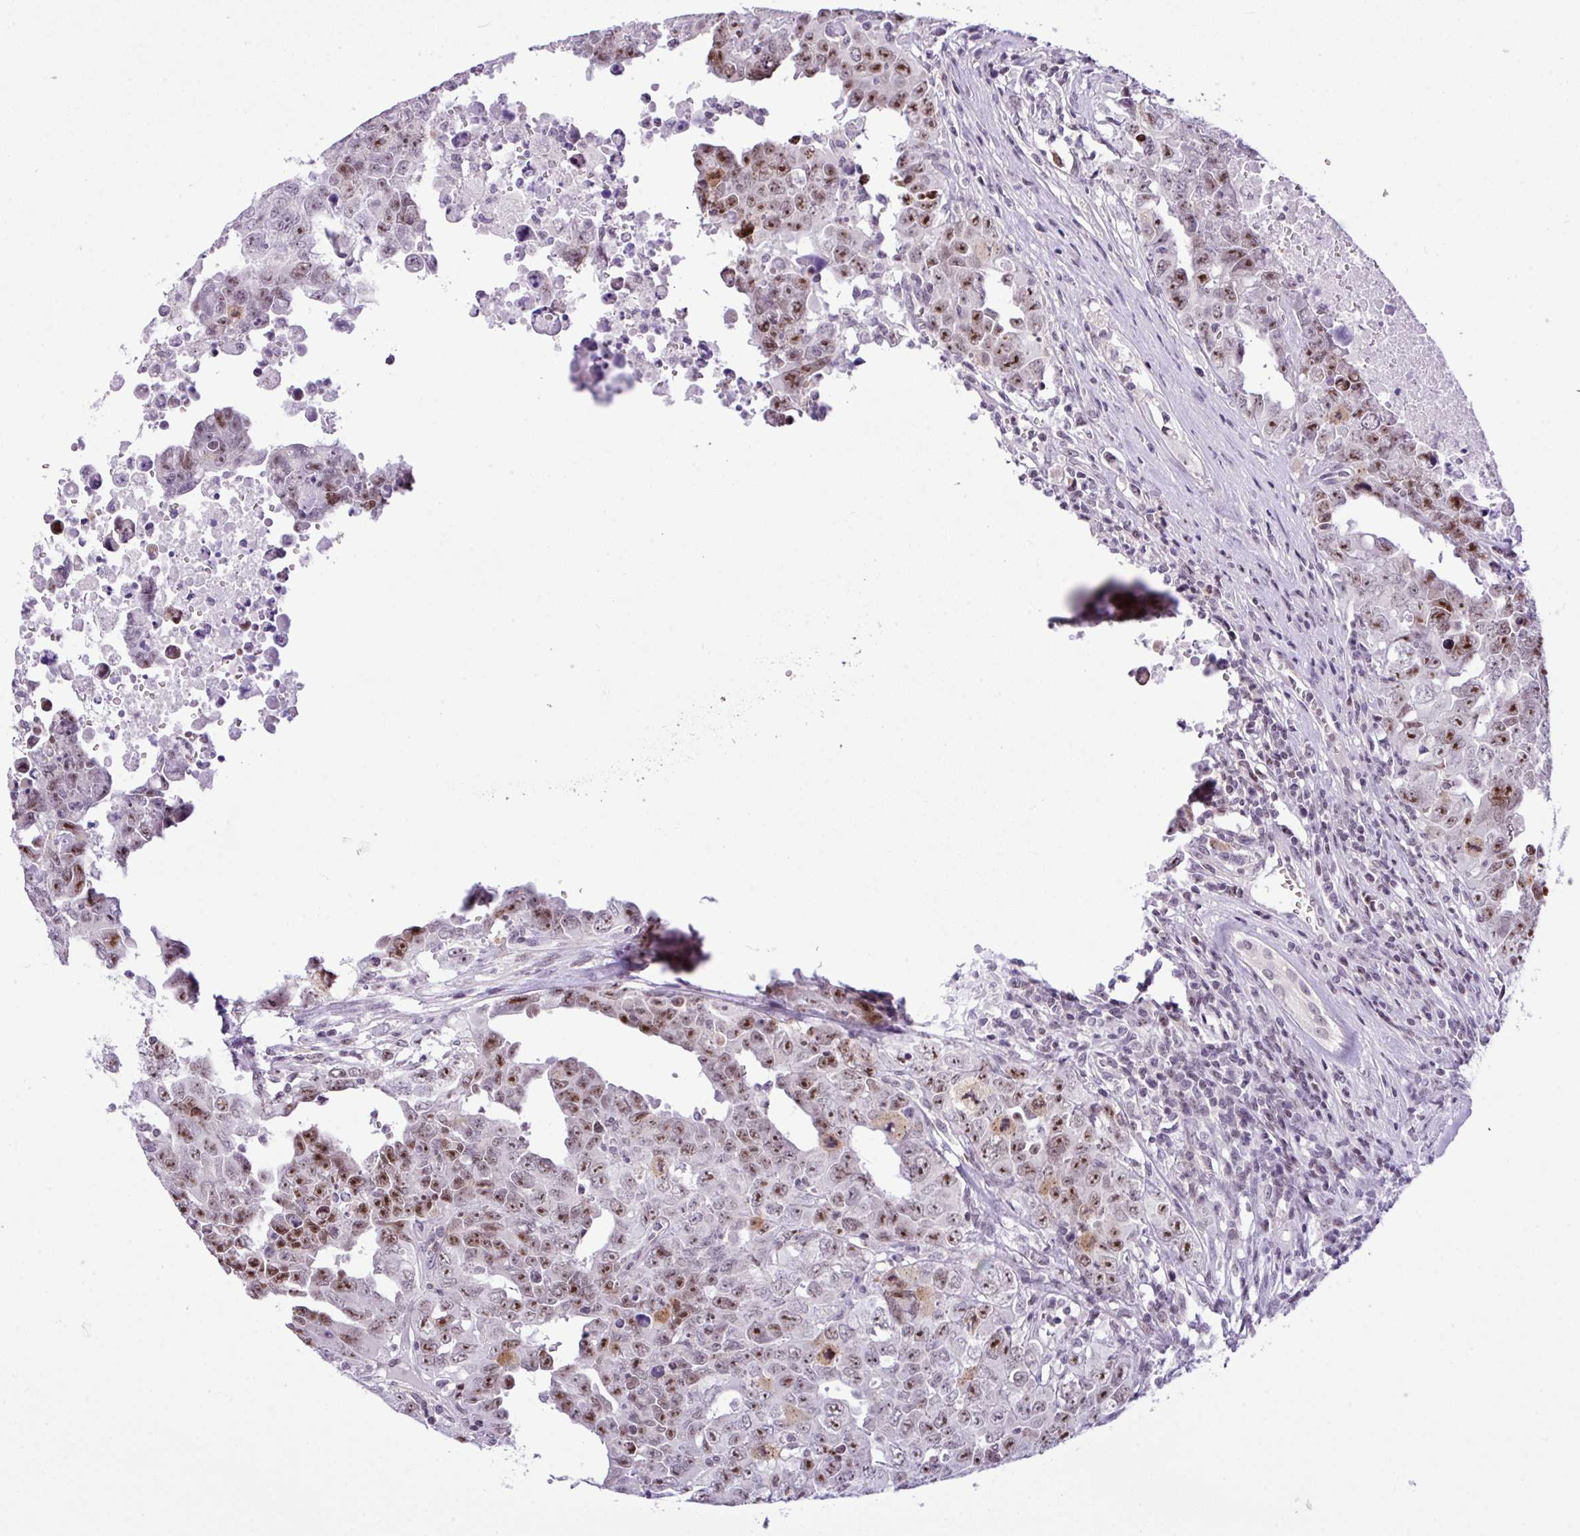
{"staining": {"intensity": "moderate", "quantity": ">75%", "location": "nuclear"}, "tissue": "testis cancer", "cell_type": "Tumor cells", "image_type": "cancer", "snomed": [{"axis": "morphology", "description": "Carcinoma, Embryonal, NOS"}, {"axis": "topography", "description": "Testis"}], "caption": "Testis cancer (embryonal carcinoma) stained with a protein marker demonstrates moderate staining in tumor cells.", "gene": "CCDC137", "patient": {"sex": "male", "age": 24}}